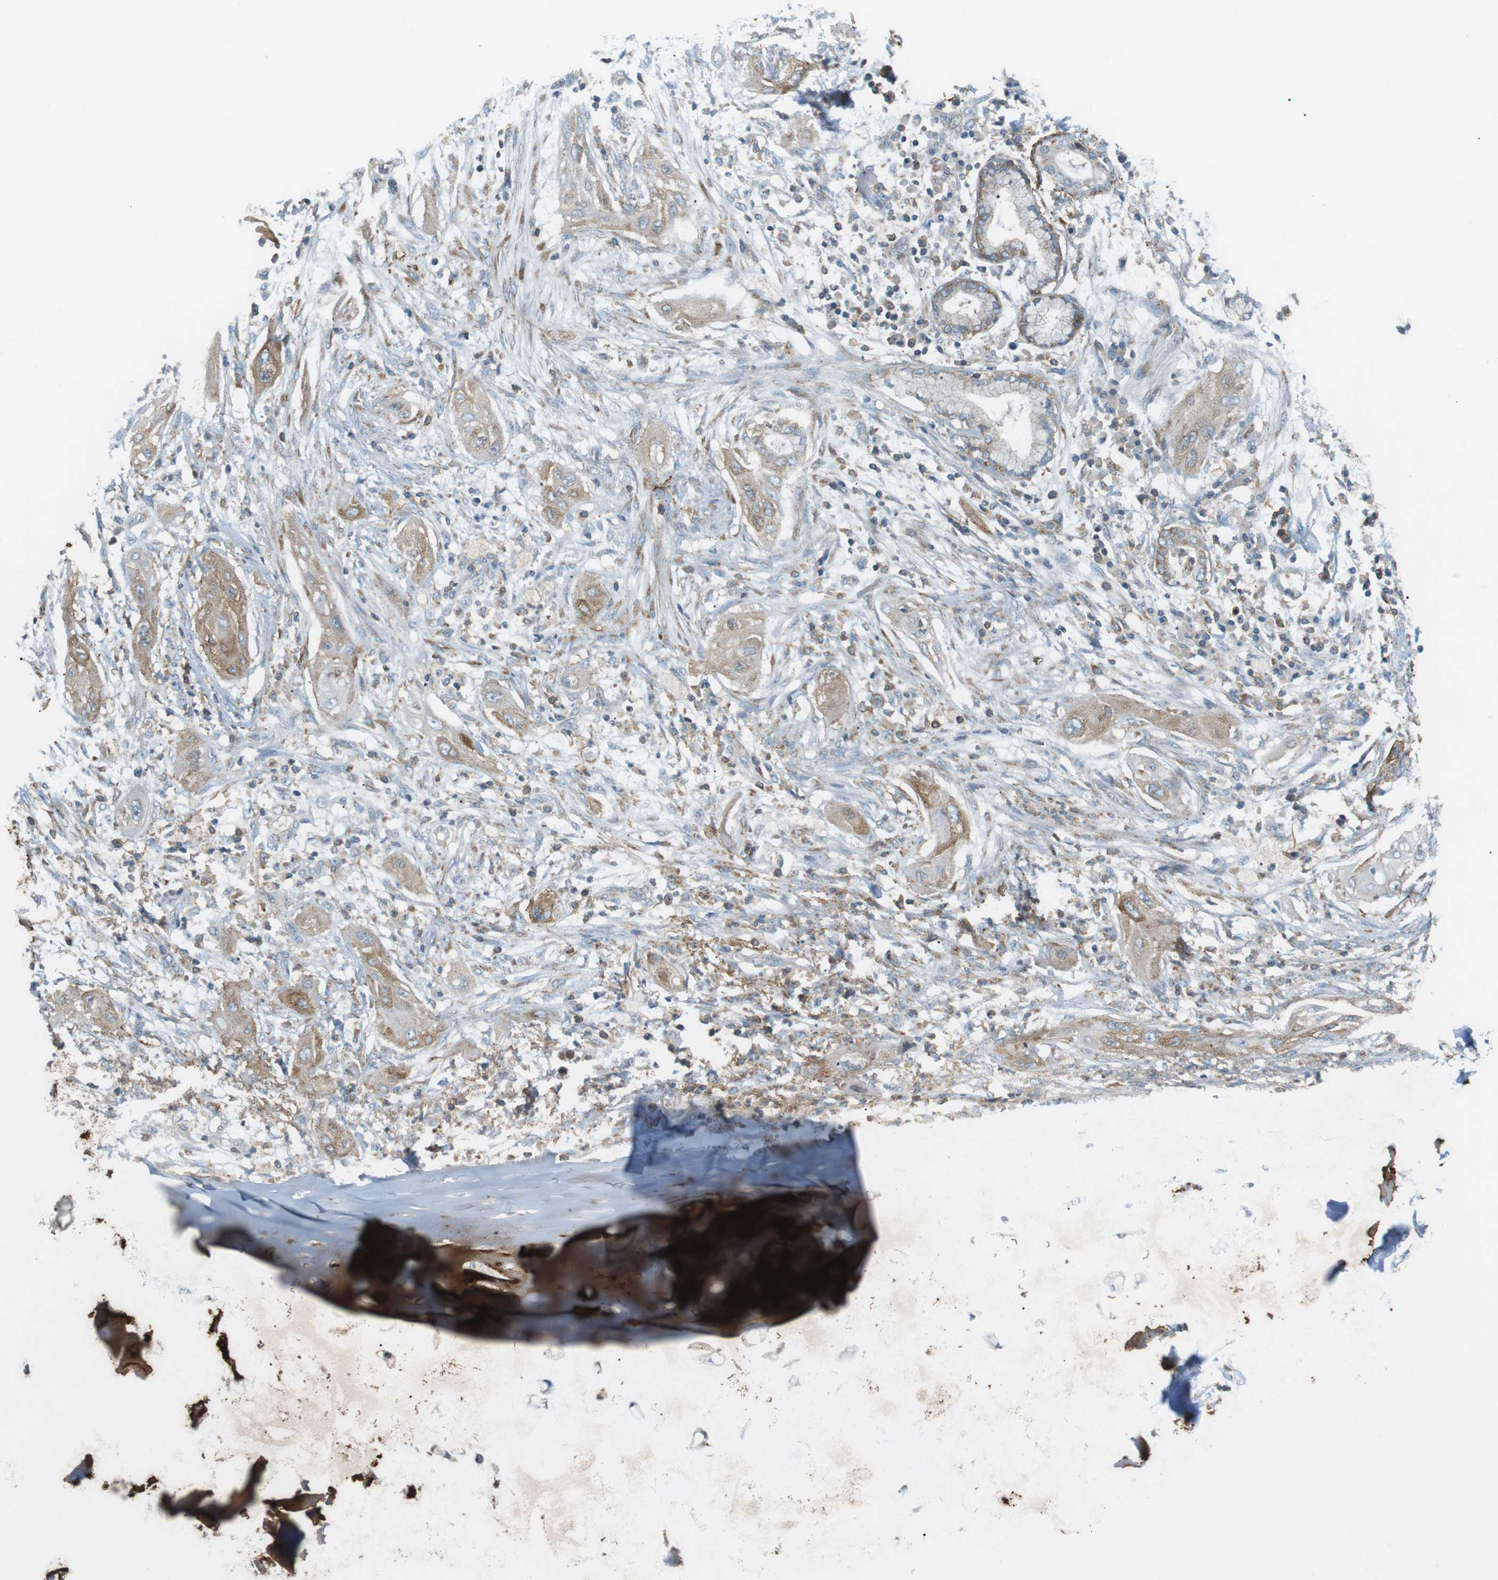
{"staining": {"intensity": "weak", "quantity": "<25%", "location": "cytoplasmic/membranous"}, "tissue": "lung cancer", "cell_type": "Tumor cells", "image_type": "cancer", "snomed": [{"axis": "morphology", "description": "Squamous cell carcinoma, NOS"}, {"axis": "topography", "description": "Lung"}], "caption": "Tumor cells are negative for protein expression in human lung cancer. (Immunohistochemistry (ihc), brightfield microscopy, high magnification).", "gene": "FLII", "patient": {"sex": "female", "age": 47}}